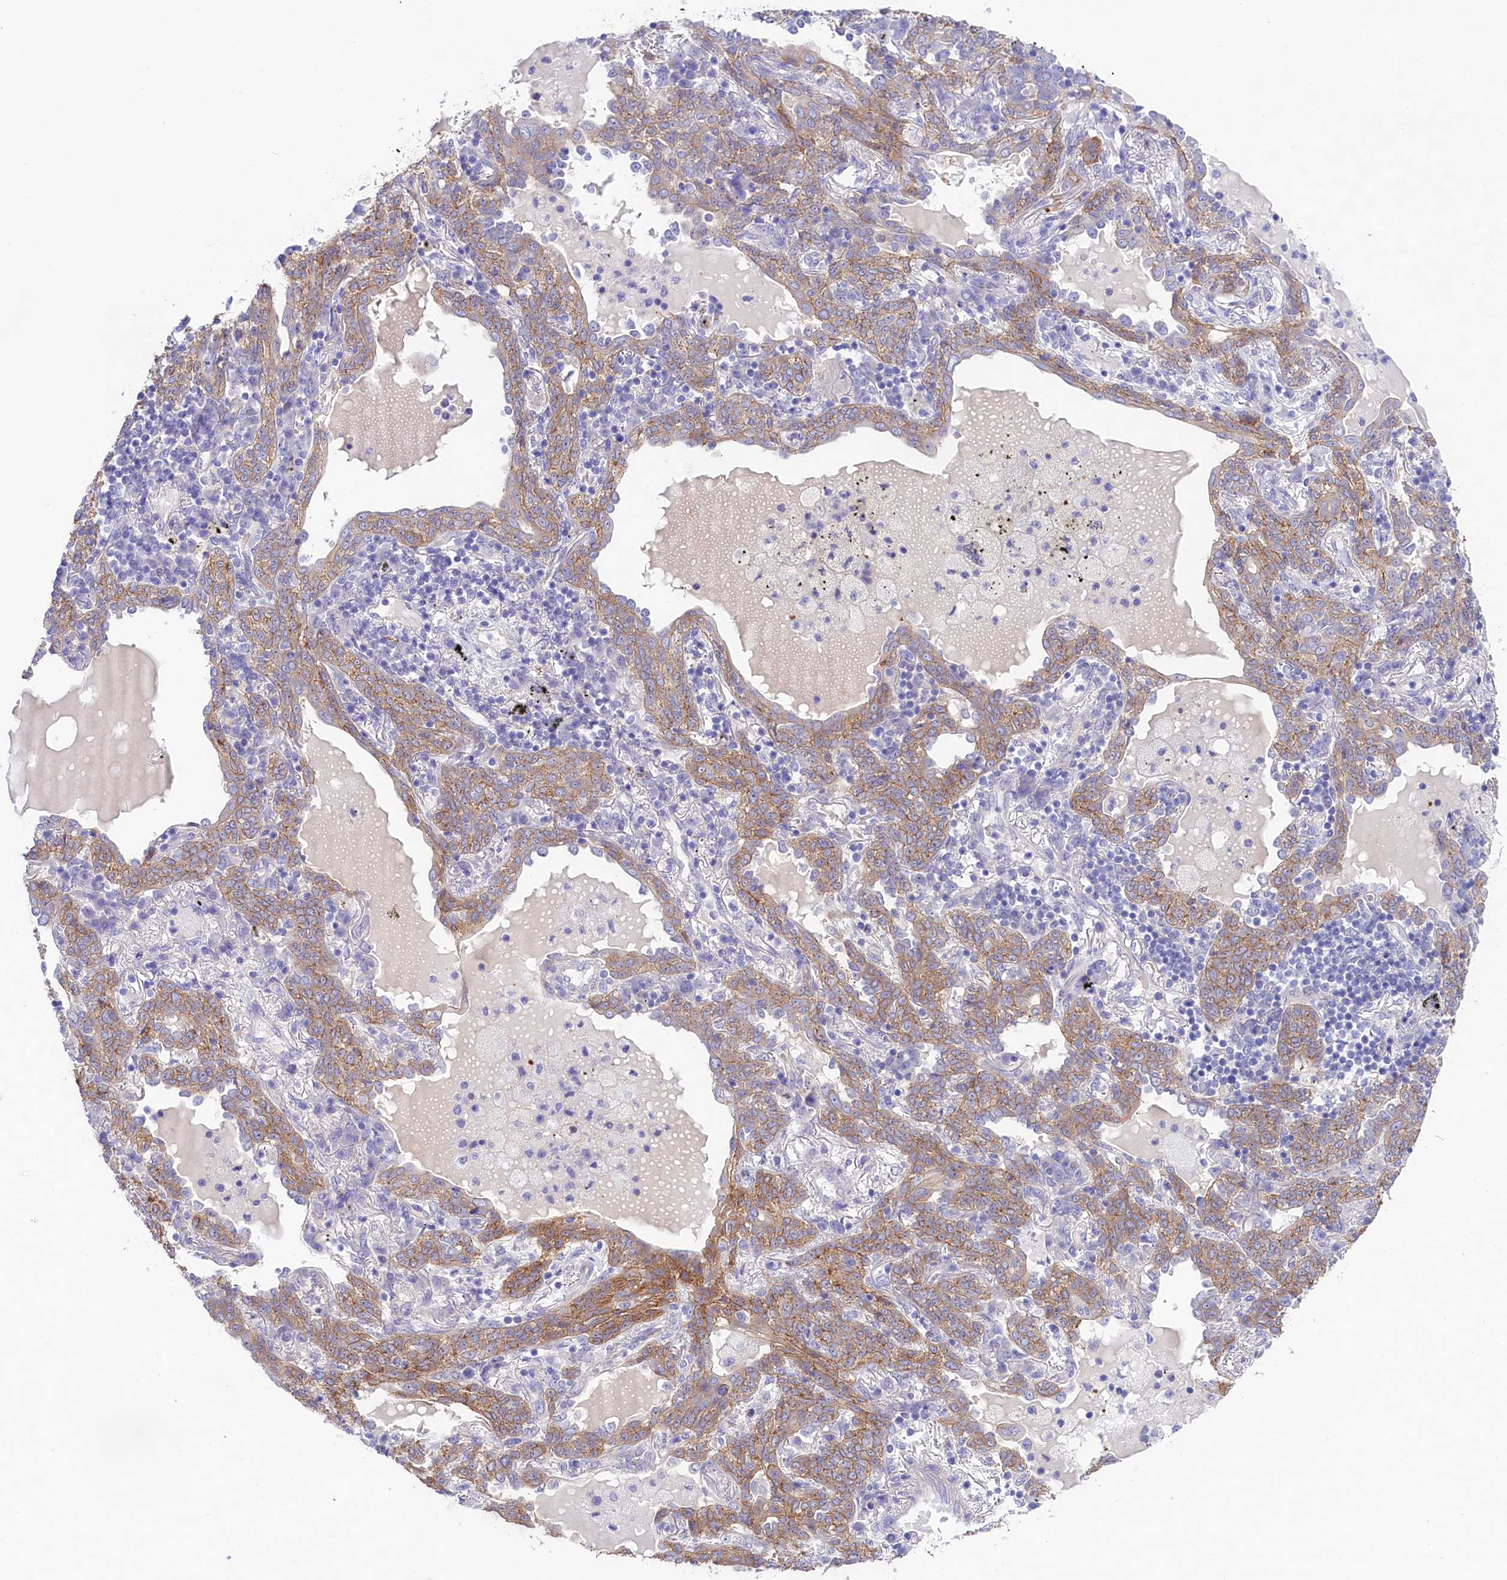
{"staining": {"intensity": "moderate", "quantity": "25%-75%", "location": "cytoplasmic/membranous"}, "tissue": "lung cancer", "cell_type": "Tumor cells", "image_type": "cancer", "snomed": [{"axis": "morphology", "description": "Squamous cell carcinoma, NOS"}, {"axis": "topography", "description": "Lung"}], "caption": "The immunohistochemical stain shows moderate cytoplasmic/membranous staining in tumor cells of lung cancer tissue.", "gene": "PPP1R13L", "patient": {"sex": "female", "age": 70}}